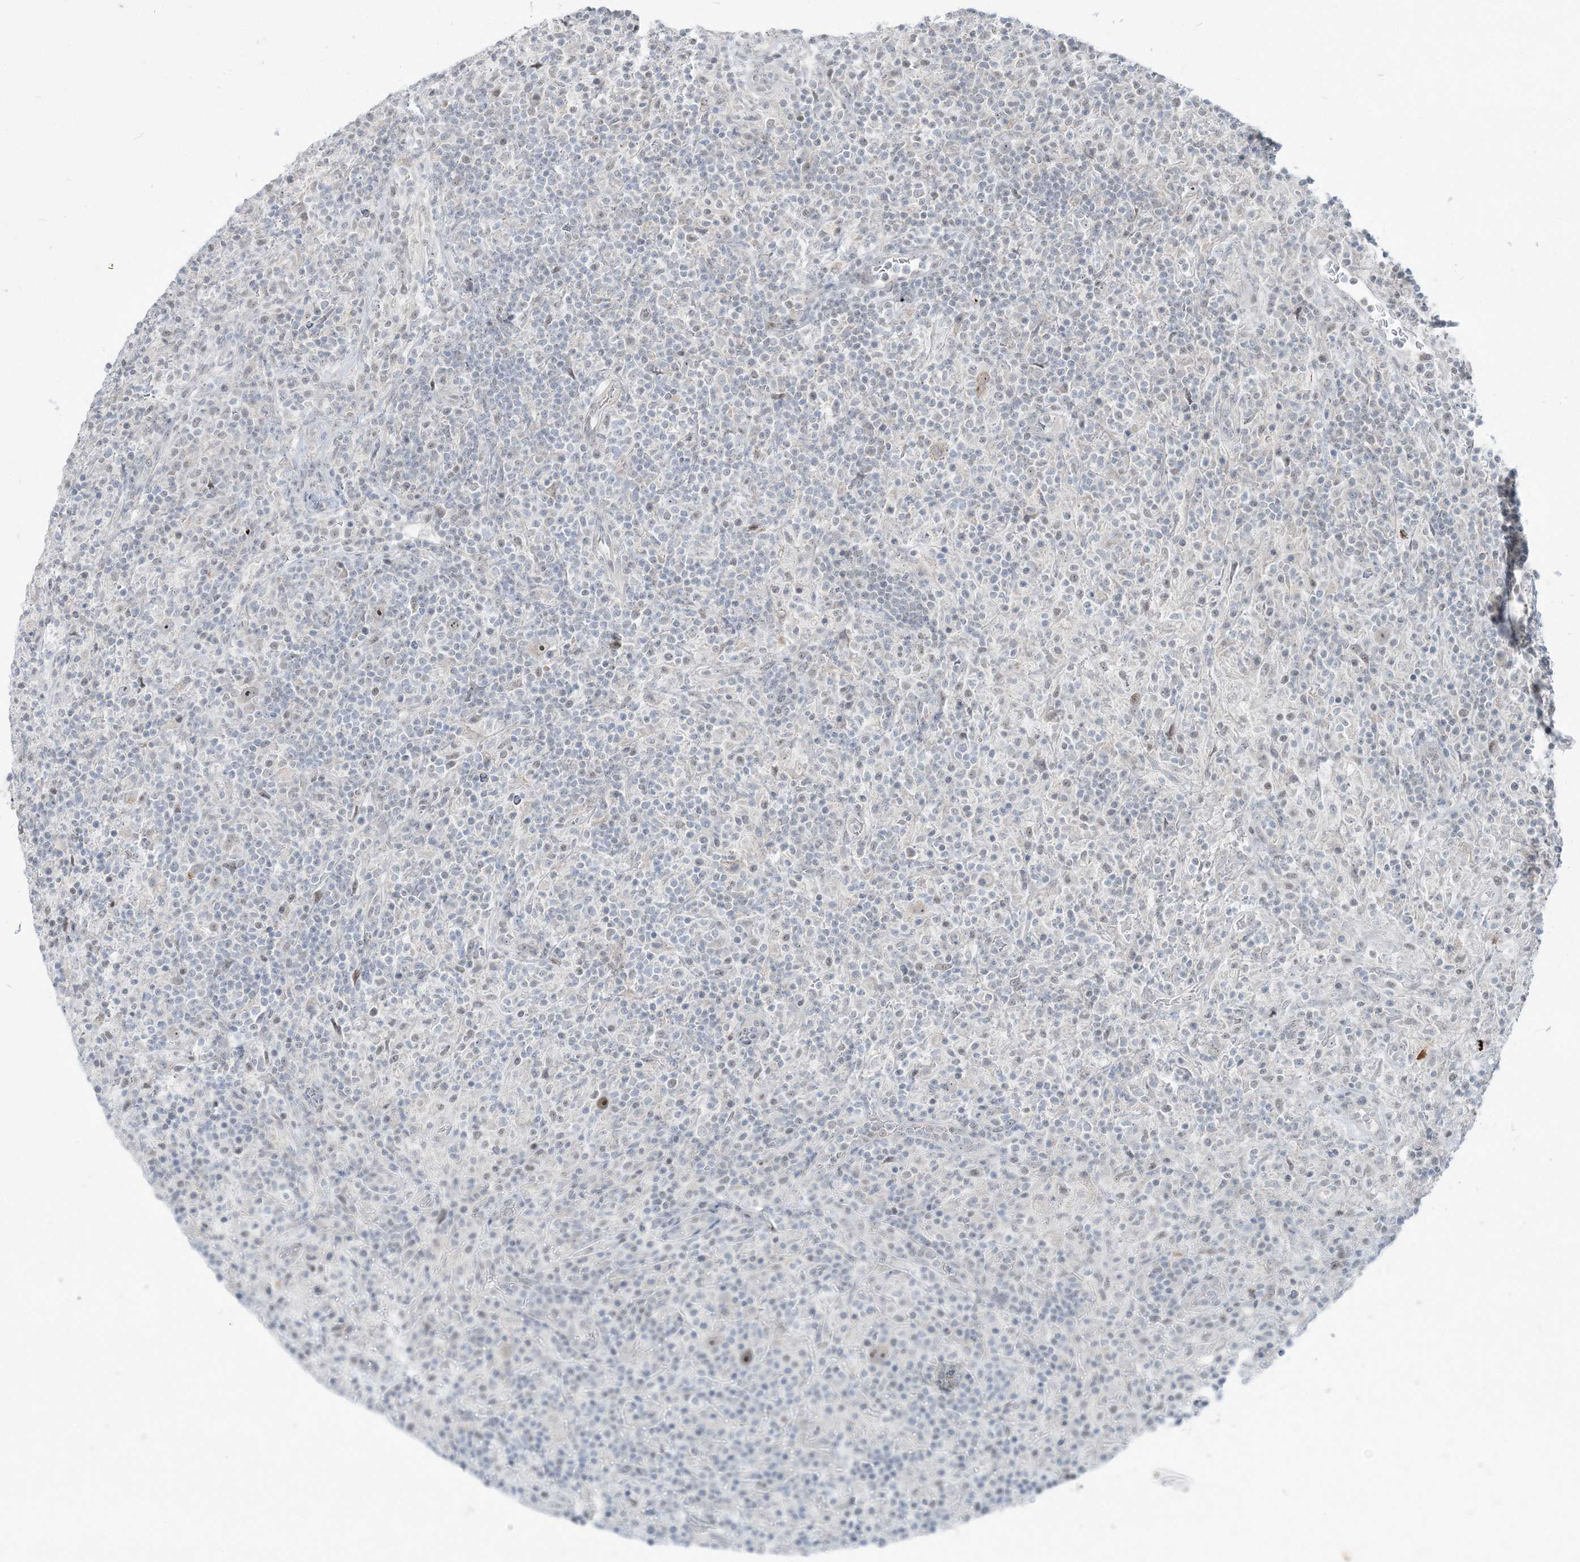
{"staining": {"intensity": "weak", "quantity": "<25%", "location": "nuclear"}, "tissue": "lymphoma", "cell_type": "Tumor cells", "image_type": "cancer", "snomed": [{"axis": "morphology", "description": "Hodgkin's disease, NOS"}, {"axis": "topography", "description": "Lymph node"}], "caption": "Photomicrograph shows no significant protein staining in tumor cells of lymphoma.", "gene": "SDAD1", "patient": {"sex": "male", "age": 70}}